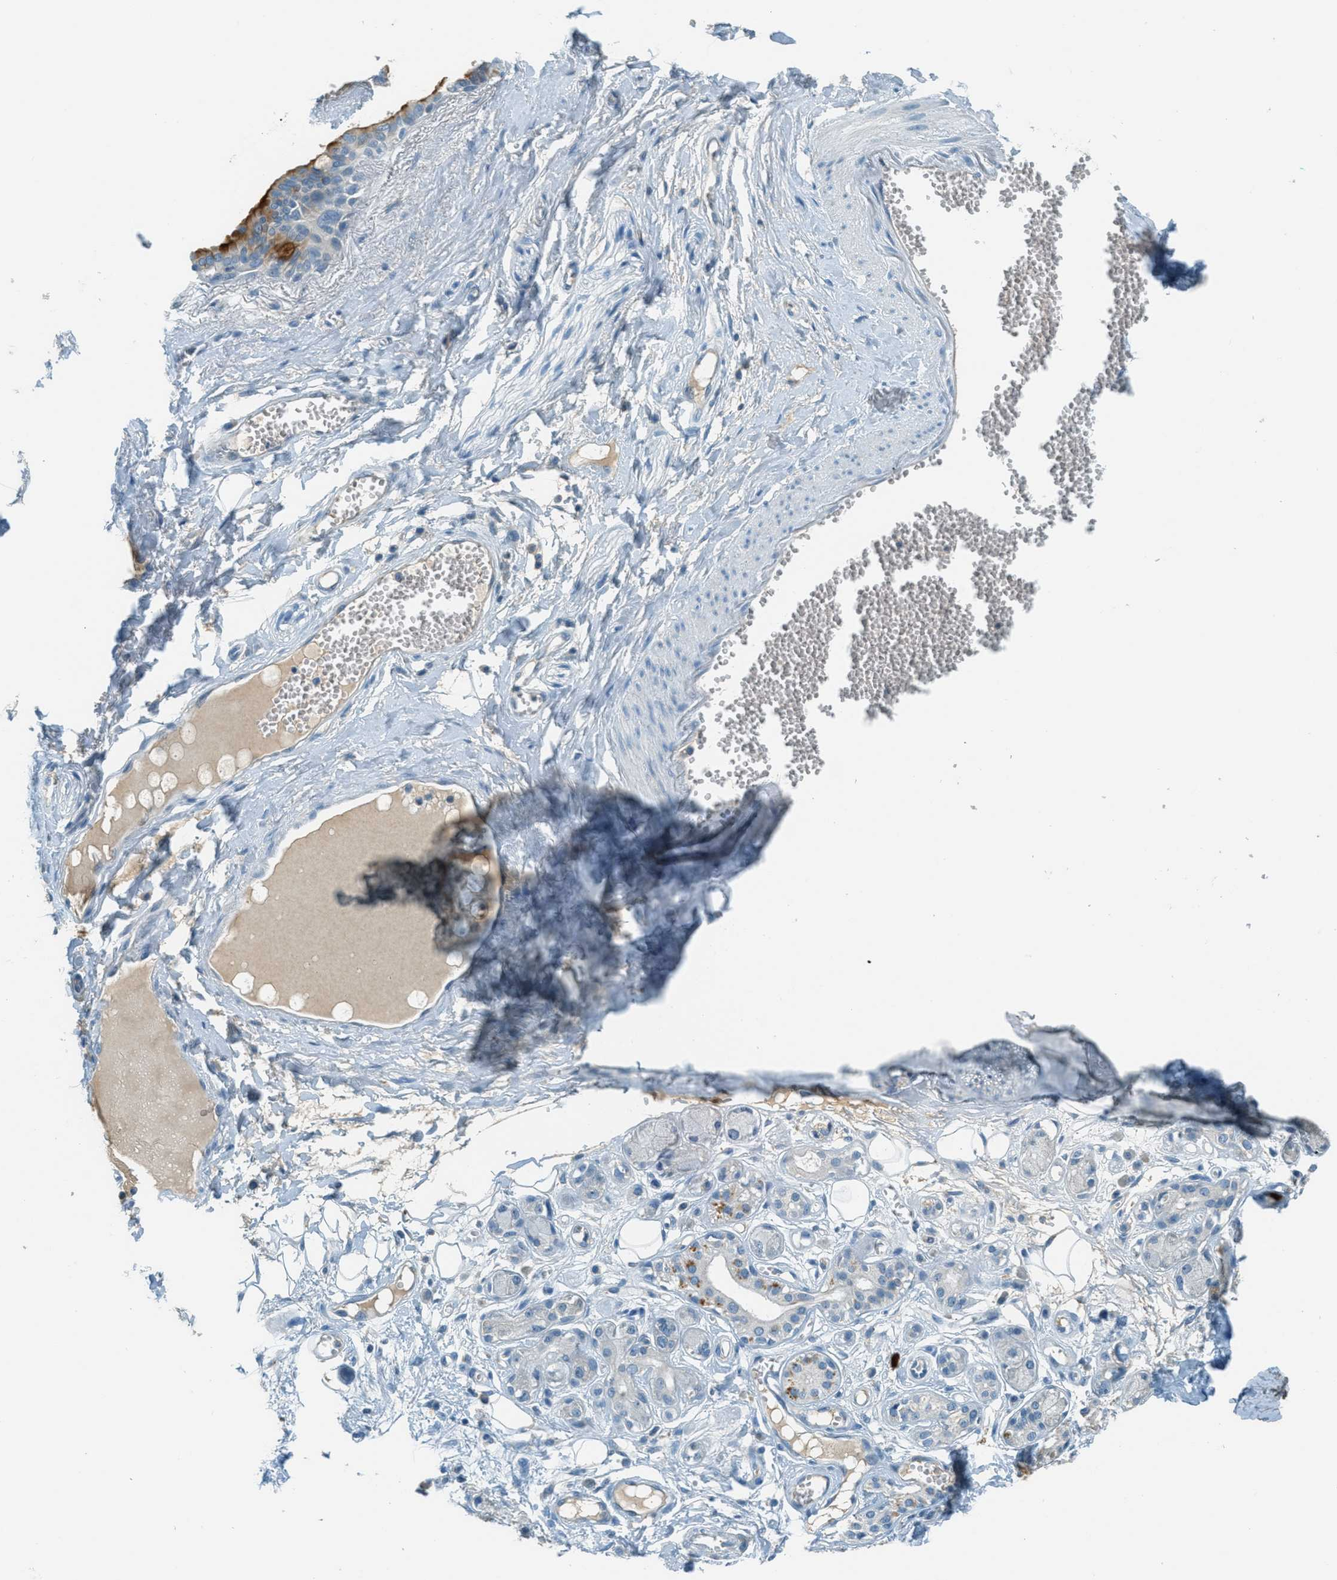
{"staining": {"intensity": "negative", "quantity": "none", "location": "none"}, "tissue": "adipose tissue", "cell_type": "Adipocytes", "image_type": "normal", "snomed": [{"axis": "morphology", "description": "Normal tissue, NOS"}, {"axis": "morphology", "description": "Inflammation, NOS"}, {"axis": "topography", "description": "Salivary gland"}, {"axis": "topography", "description": "Peripheral nerve tissue"}], "caption": "Adipocytes show no significant staining in normal adipose tissue.", "gene": "MSLN", "patient": {"sex": "female", "age": 75}}